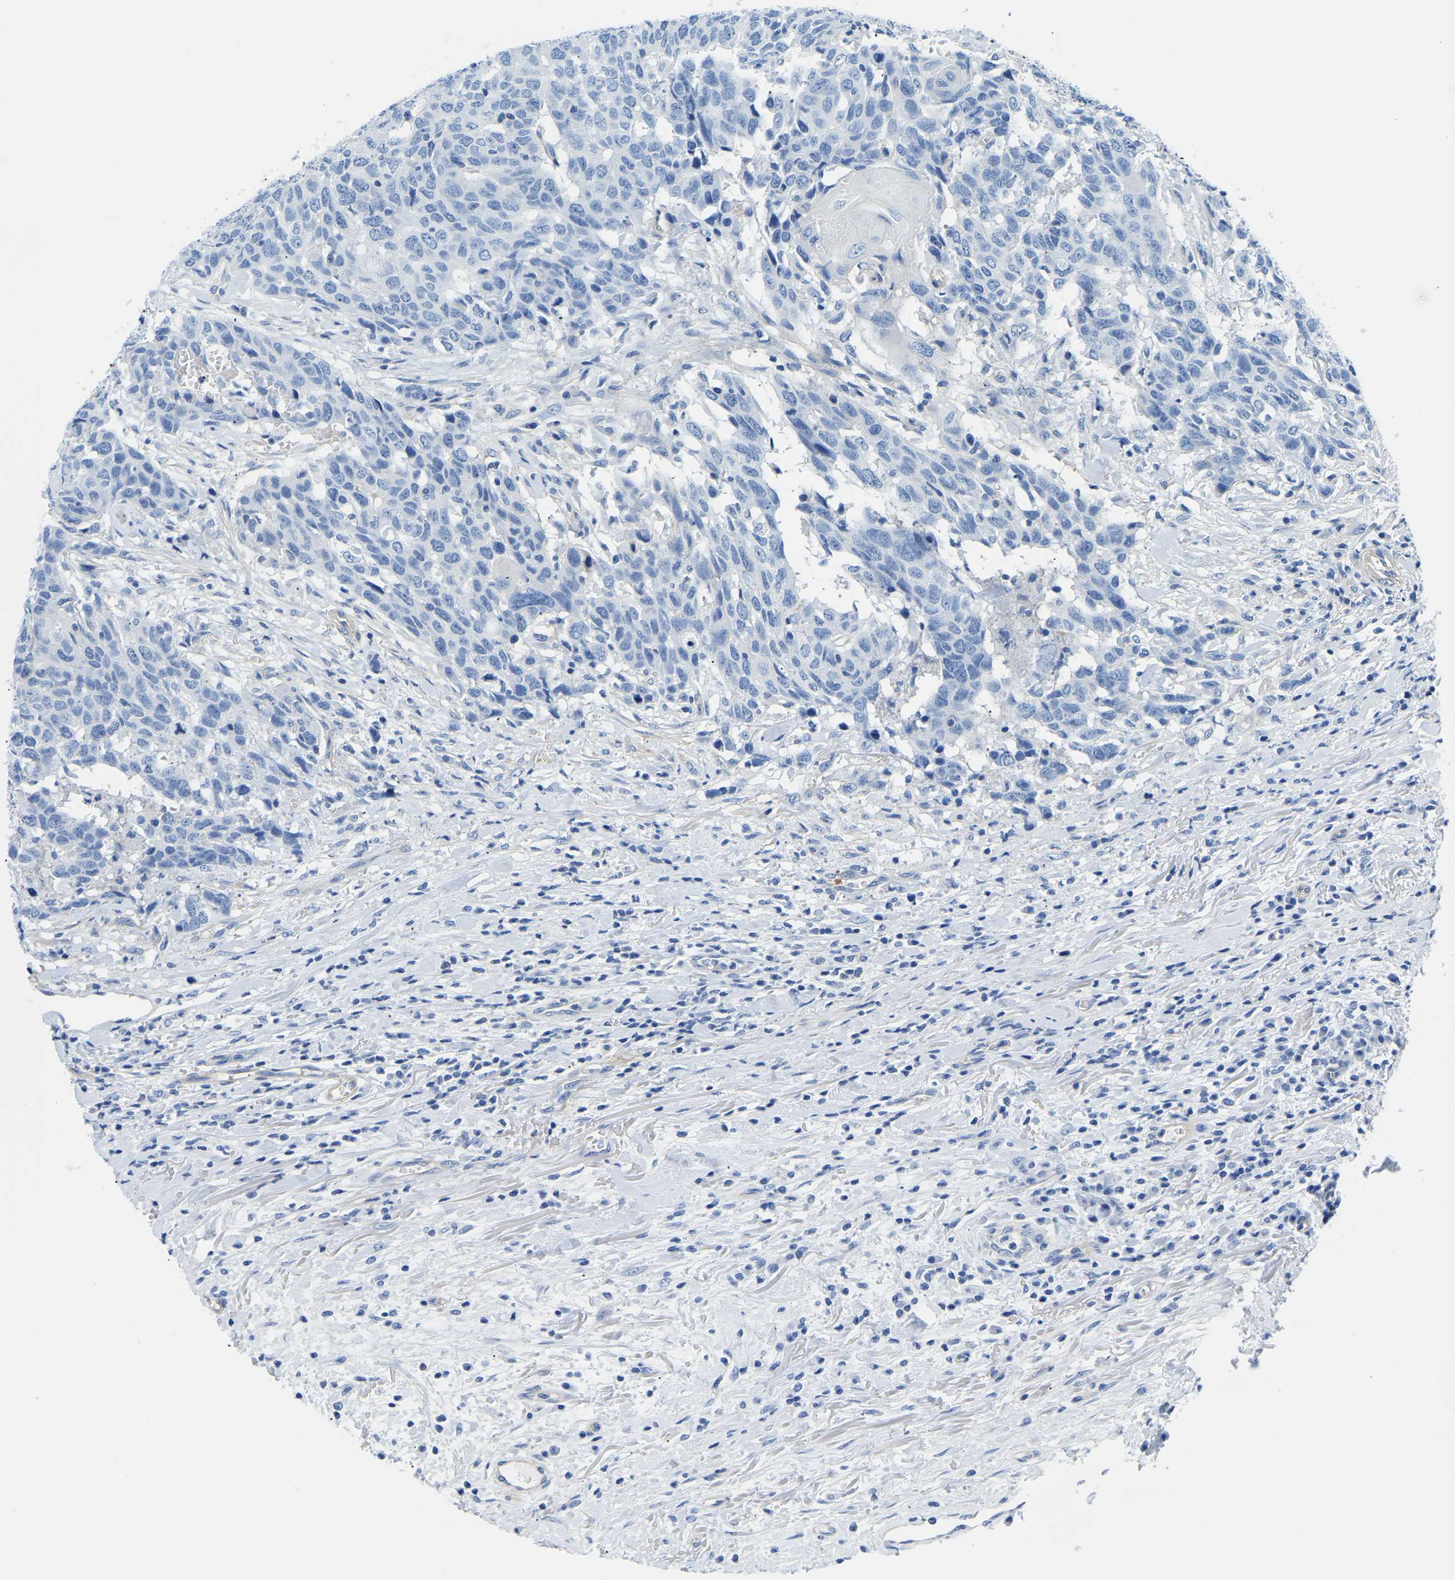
{"staining": {"intensity": "negative", "quantity": "none", "location": "none"}, "tissue": "head and neck cancer", "cell_type": "Tumor cells", "image_type": "cancer", "snomed": [{"axis": "morphology", "description": "Squamous cell carcinoma, NOS"}, {"axis": "topography", "description": "Head-Neck"}], "caption": "Immunohistochemical staining of human squamous cell carcinoma (head and neck) exhibits no significant positivity in tumor cells.", "gene": "UPK3A", "patient": {"sex": "male", "age": 66}}